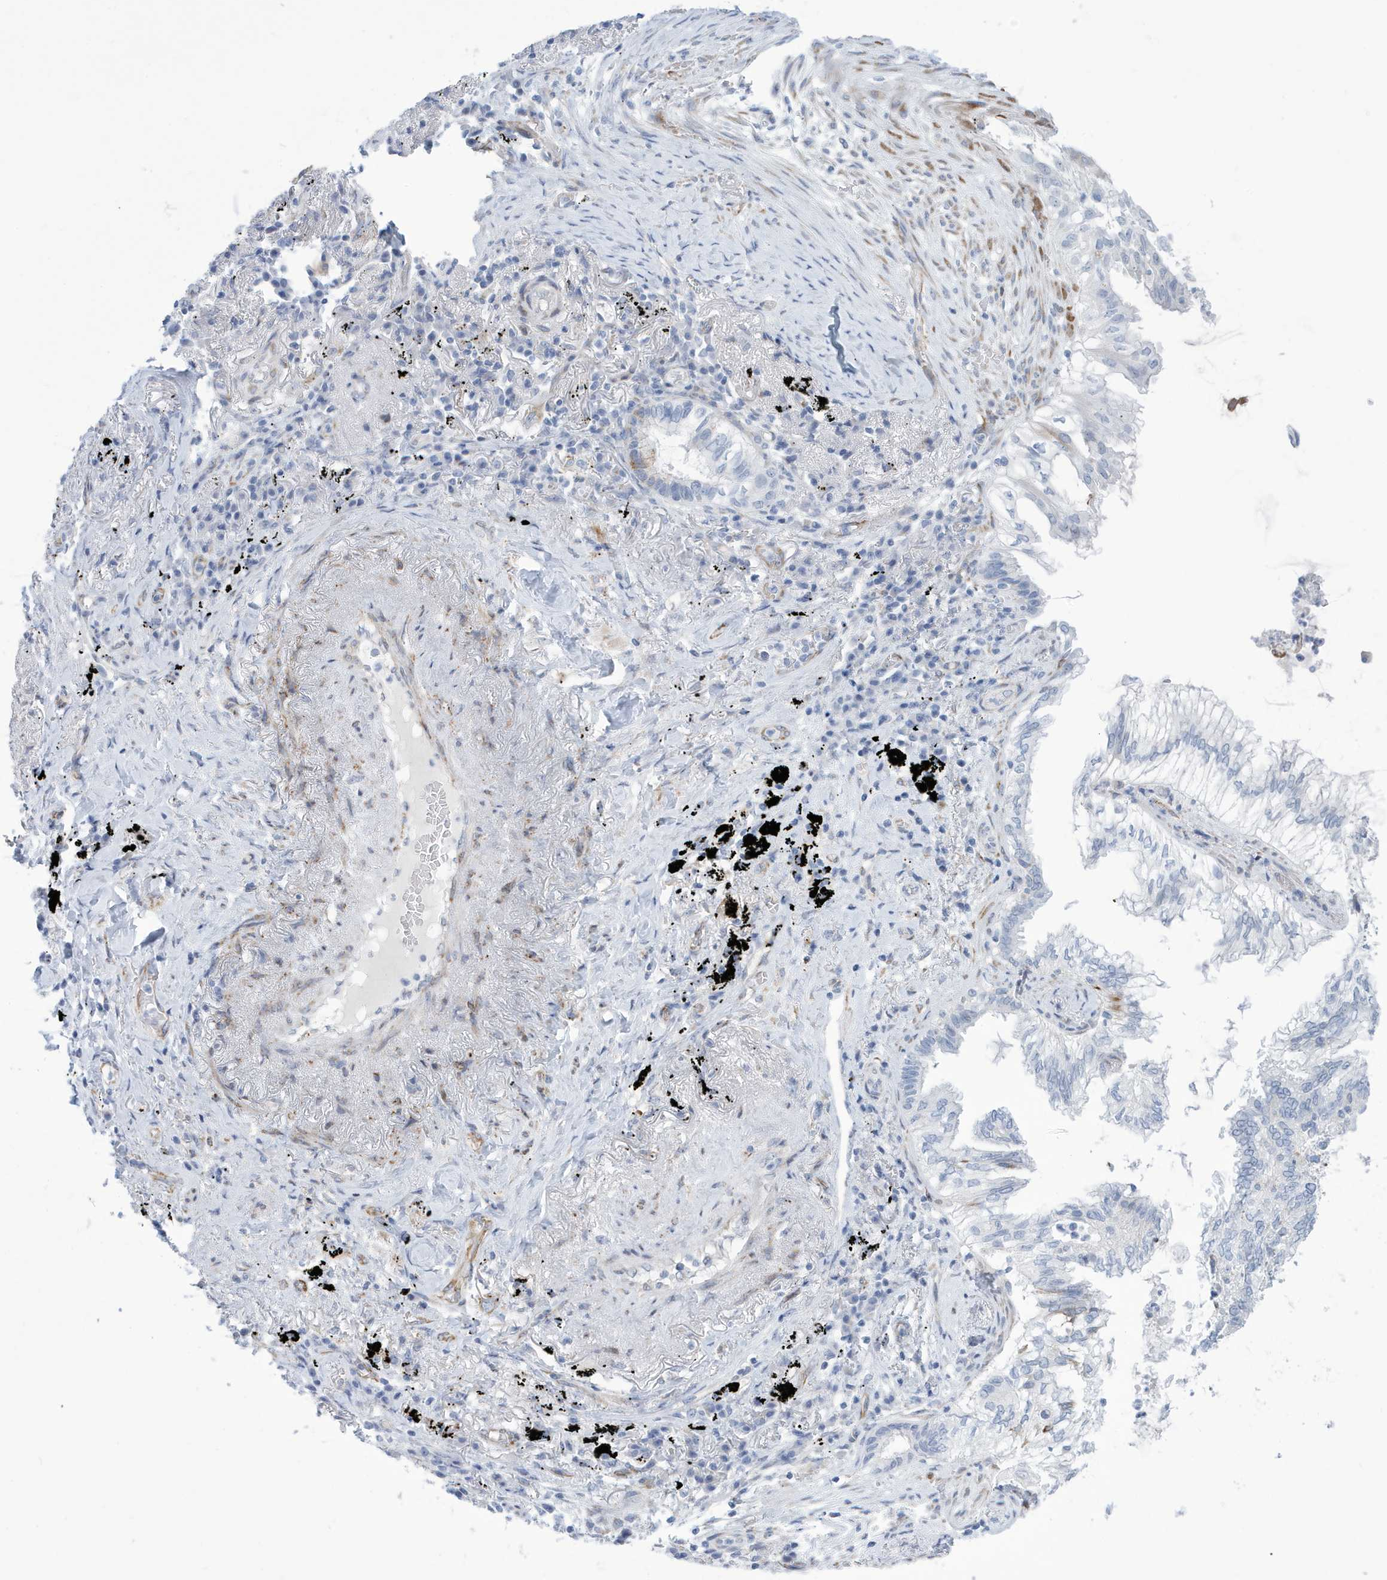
{"staining": {"intensity": "negative", "quantity": "none", "location": "none"}, "tissue": "lung cancer", "cell_type": "Tumor cells", "image_type": "cancer", "snomed": [{"axis": "morphology", "description": "Adenocarcinoma, NOS"}, {"axis": "topography", "description": "Lung"}], "caption": "Tumor cells show no significant staining in adenocarcinoma (lung). (Stains: DAB (3,3'-diaminobenzidine) immunohistochemistry (IHC) with hematoxylin counter stain, Microscopy: brightfield microscopy at high magnification).", "gene": "SEMA3F", "patient": {"sex": "female", "age": 70}}